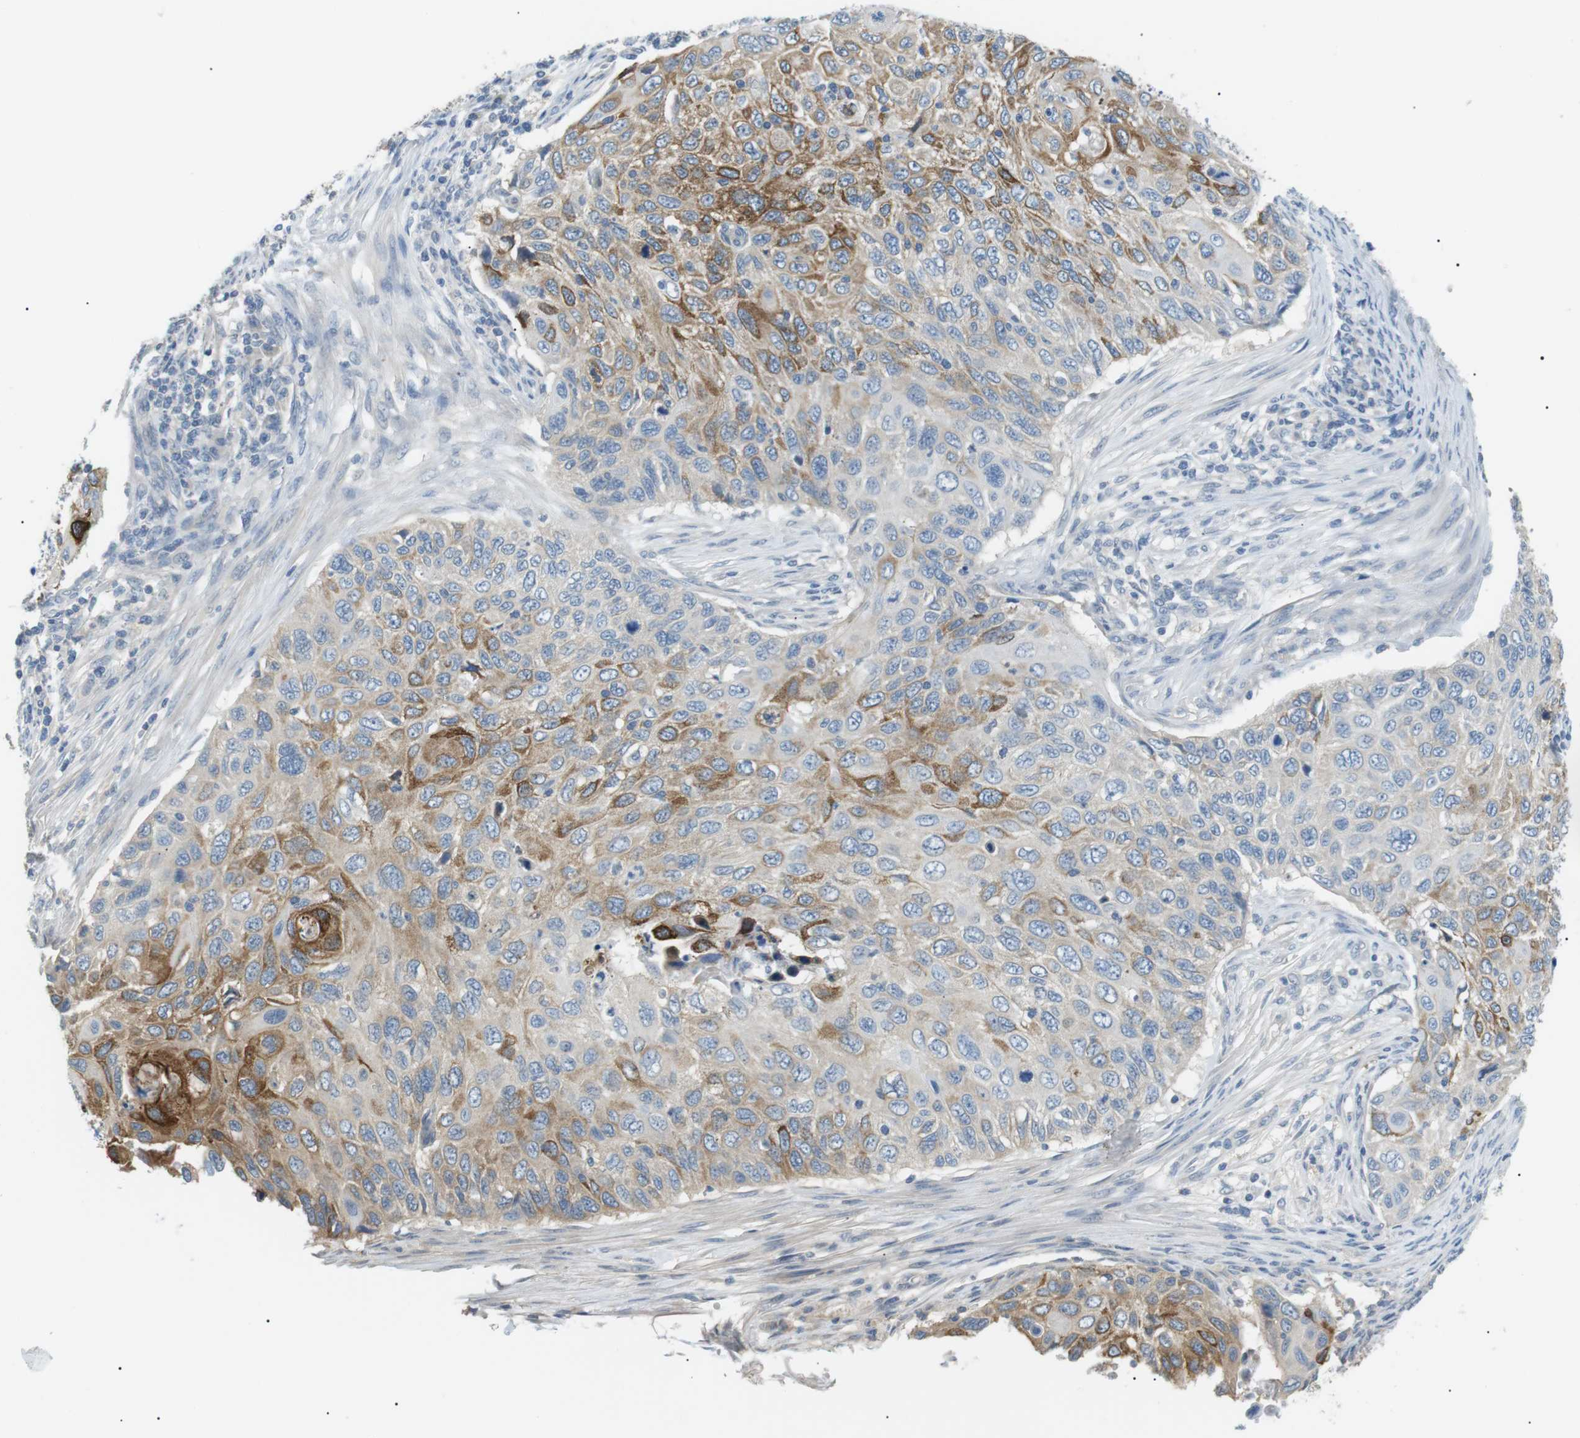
{"staining": {"intensity": "moderate", "quantity": "25%-75%", "location": "cytoplasmic/membranous"}, "tissue": "cervical cancer", "cell_type": "Tumor cells", "image_type": "cancer", "snomed": [{"axis": "morphology", "description": "Squamous cell carcinoma, NOS"}, {"axis": "topography", "description": "Cervix"}], "caption": "Tumor cells demonstrate medium levels of moderate cytoplasmic/membranous expression in about 25%-75% of cells in cervical cancer (squamous cell carcinoma).", "gene": "CDH26", "patient": {"sex": "female", "age": 70}}